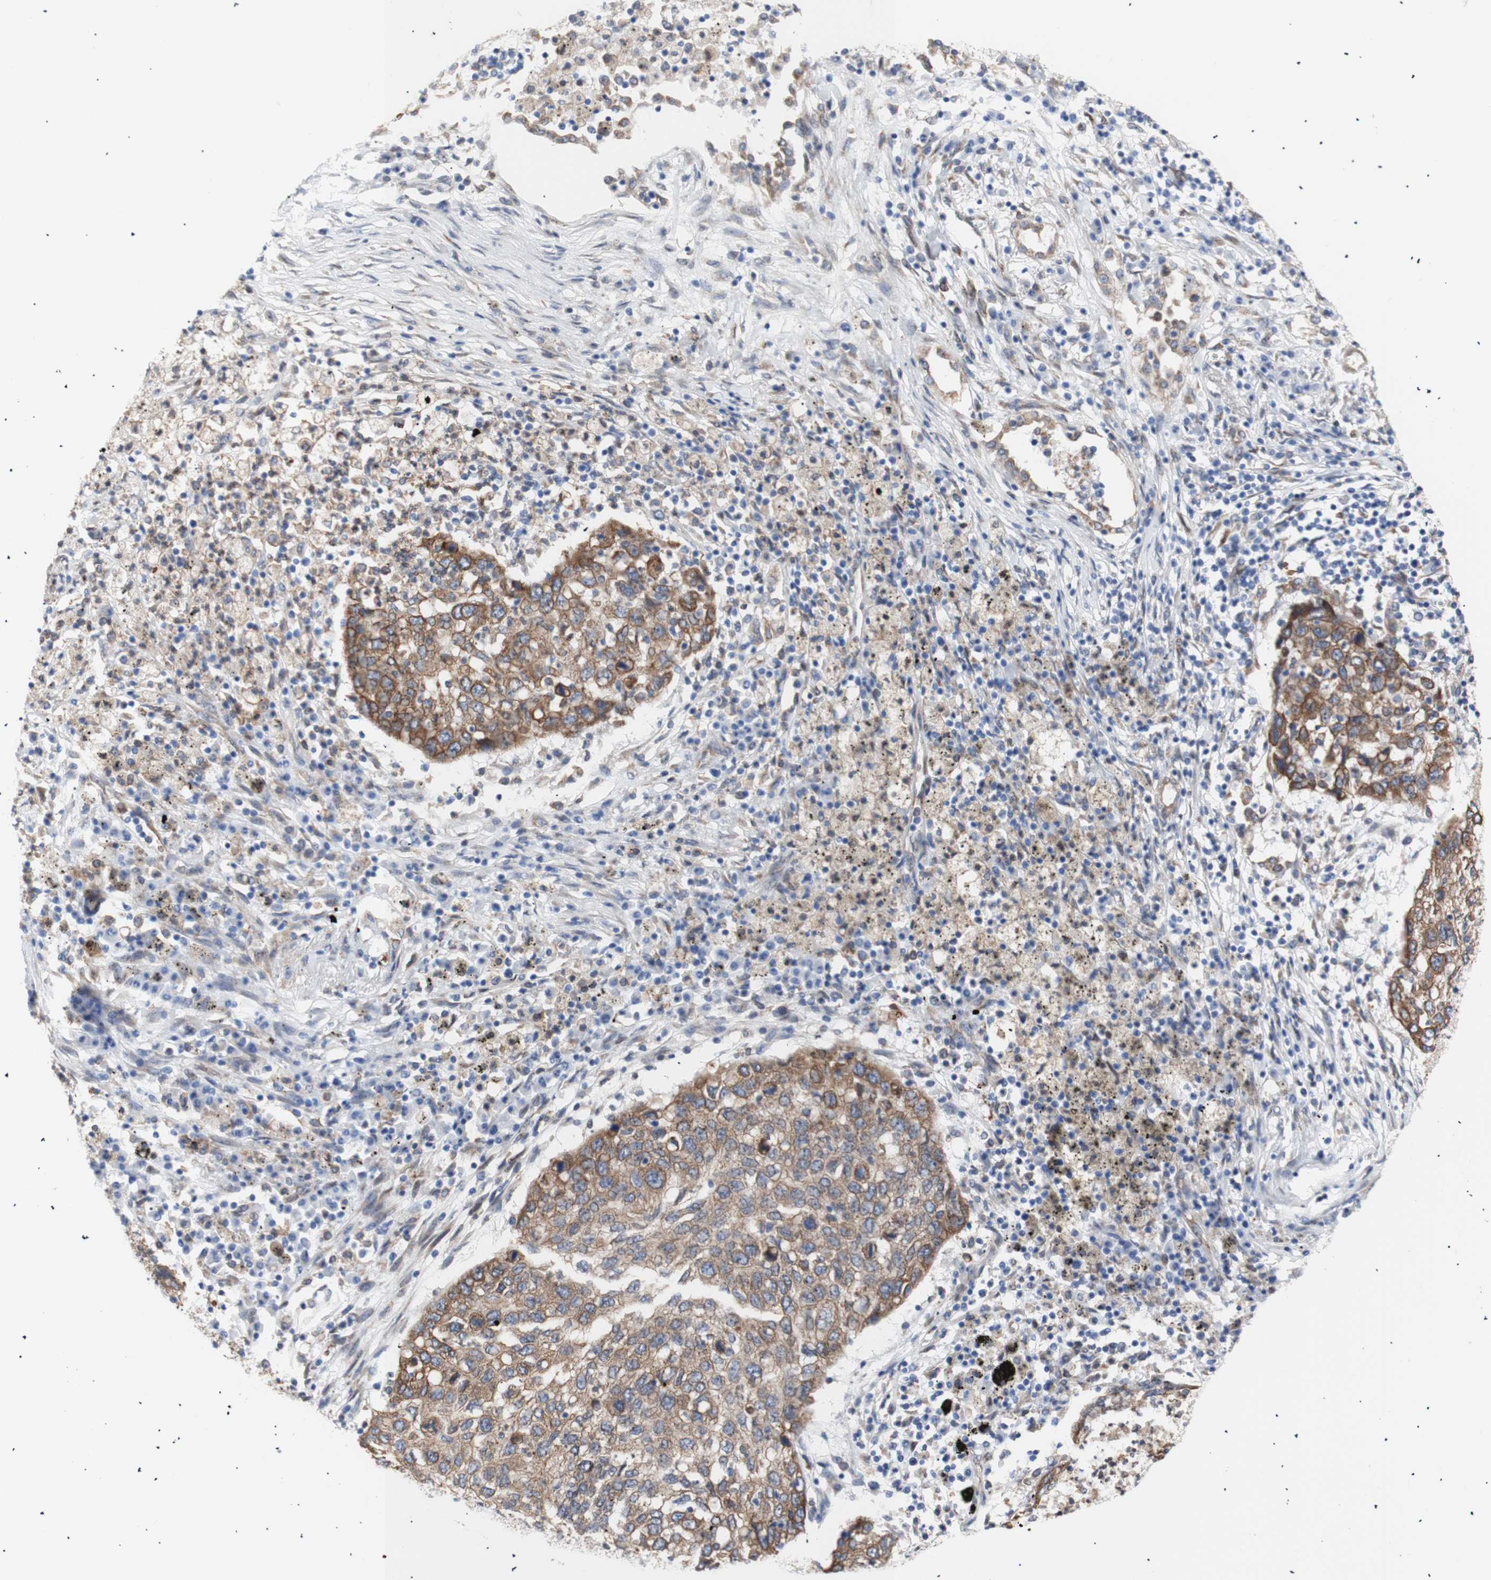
{"staining": {"intensity": "moderate", "quantity": ">75%", "location": "cytoplasmic/membranous"}, "tissue": "lung cancer", "cell_type": "Tumor cells", "image_type": "cancer", "snomed": [{"axis": "morphology", "description": "Squamous cell carcinoma, NOS"}, {"axis": "topography", "description": "Lung"}], "caption": "Immunohistochemistry (IHC) staining of lung cancer (squamous cell carcinoma), which displays medium levels of moderate cytoplasmic/membranous expression in about >75% of tumor cells indicating moderate cytoplasmic/membranous protein positivity. The staining was performed using DAB (brown) for protein detection and nuclei were counterstained in hematoxylin (blue).", "gene": "ERLIN1", "patient": {"sex": "female", "age": 63}}